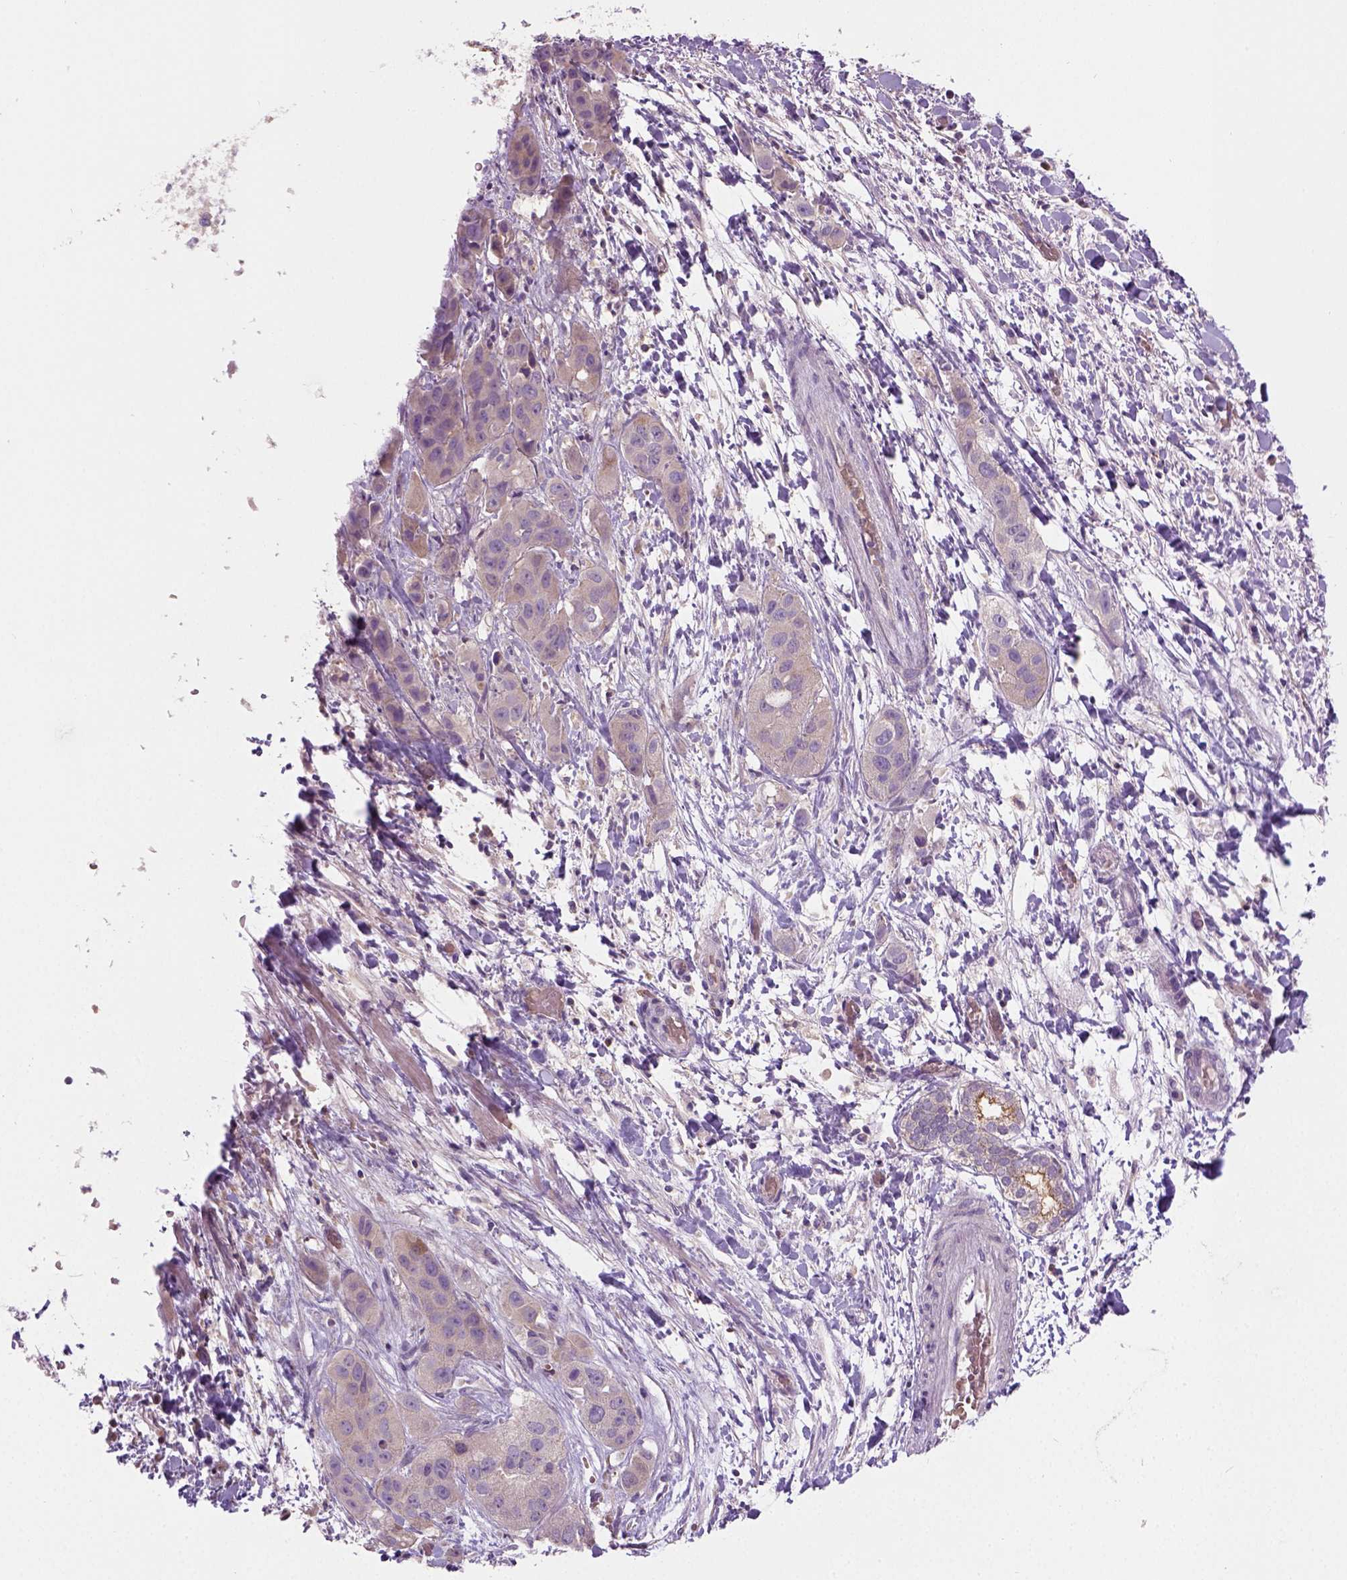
{"staining": {"intensity": "weak", "quantity": ">75%", "location": "cytoplasmic/membranous"}, "tissue": "liver cancer", "cell_type": "Tumor cells", "image_type": "cancer", "snomed": [{"axis": "morphology", "description": "Cholangiocarcinoma"}, {"axis": "topography", "description": "Liver"}], "caption": "Brown immunohistochemical staining in liver cancer (cholangiocarcinoma) reveals weak cytoplasmic/membranous positivity in about >75% of tumor cells.", "gene": "CRACR2A", "patient": {"sex": "female", "age": 52}}